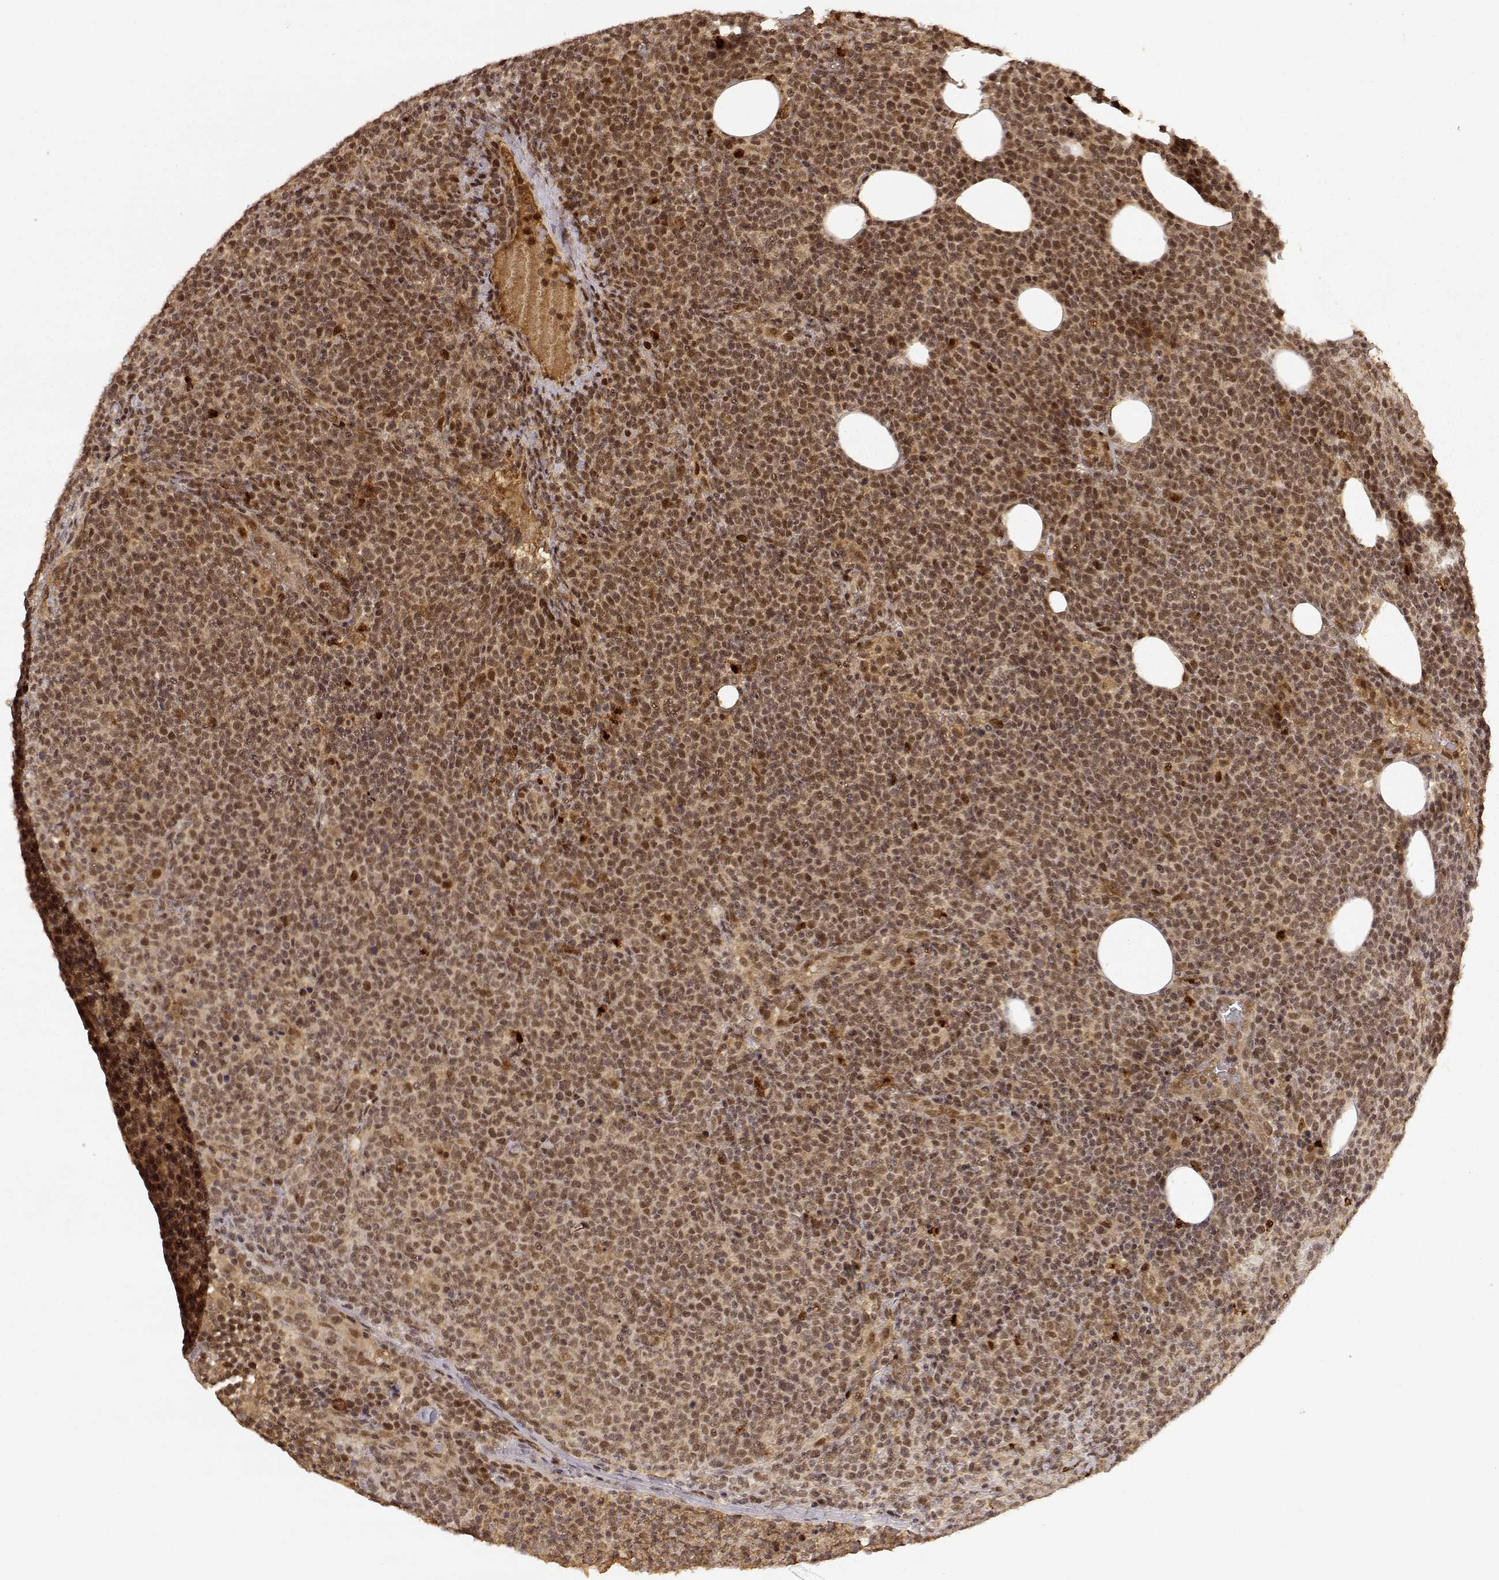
{"staining": {"intensity": "moderate", "quantity": ">75%", "location": "cytoplasmic/membranous,nuclear"}, "tissue": "lymphoma", "cell_type": "Tumor cells", "image_type": "cancer", "snomed": [{"axis": "morphology", "description": "Malignant lymphoma, non-Hodgkin's type, High grade"}, {"axis": "topography", "description": "Lymph node"}], "caption": "This image shows immunohistochemistry (IHC) staining of human lymphoma, with medium moderate cytoplasmic/membranous and nuclear expression in about >75% of tumor cells.", "gene": "MAEA", "patient": {"sex": "male", "age": 61}}